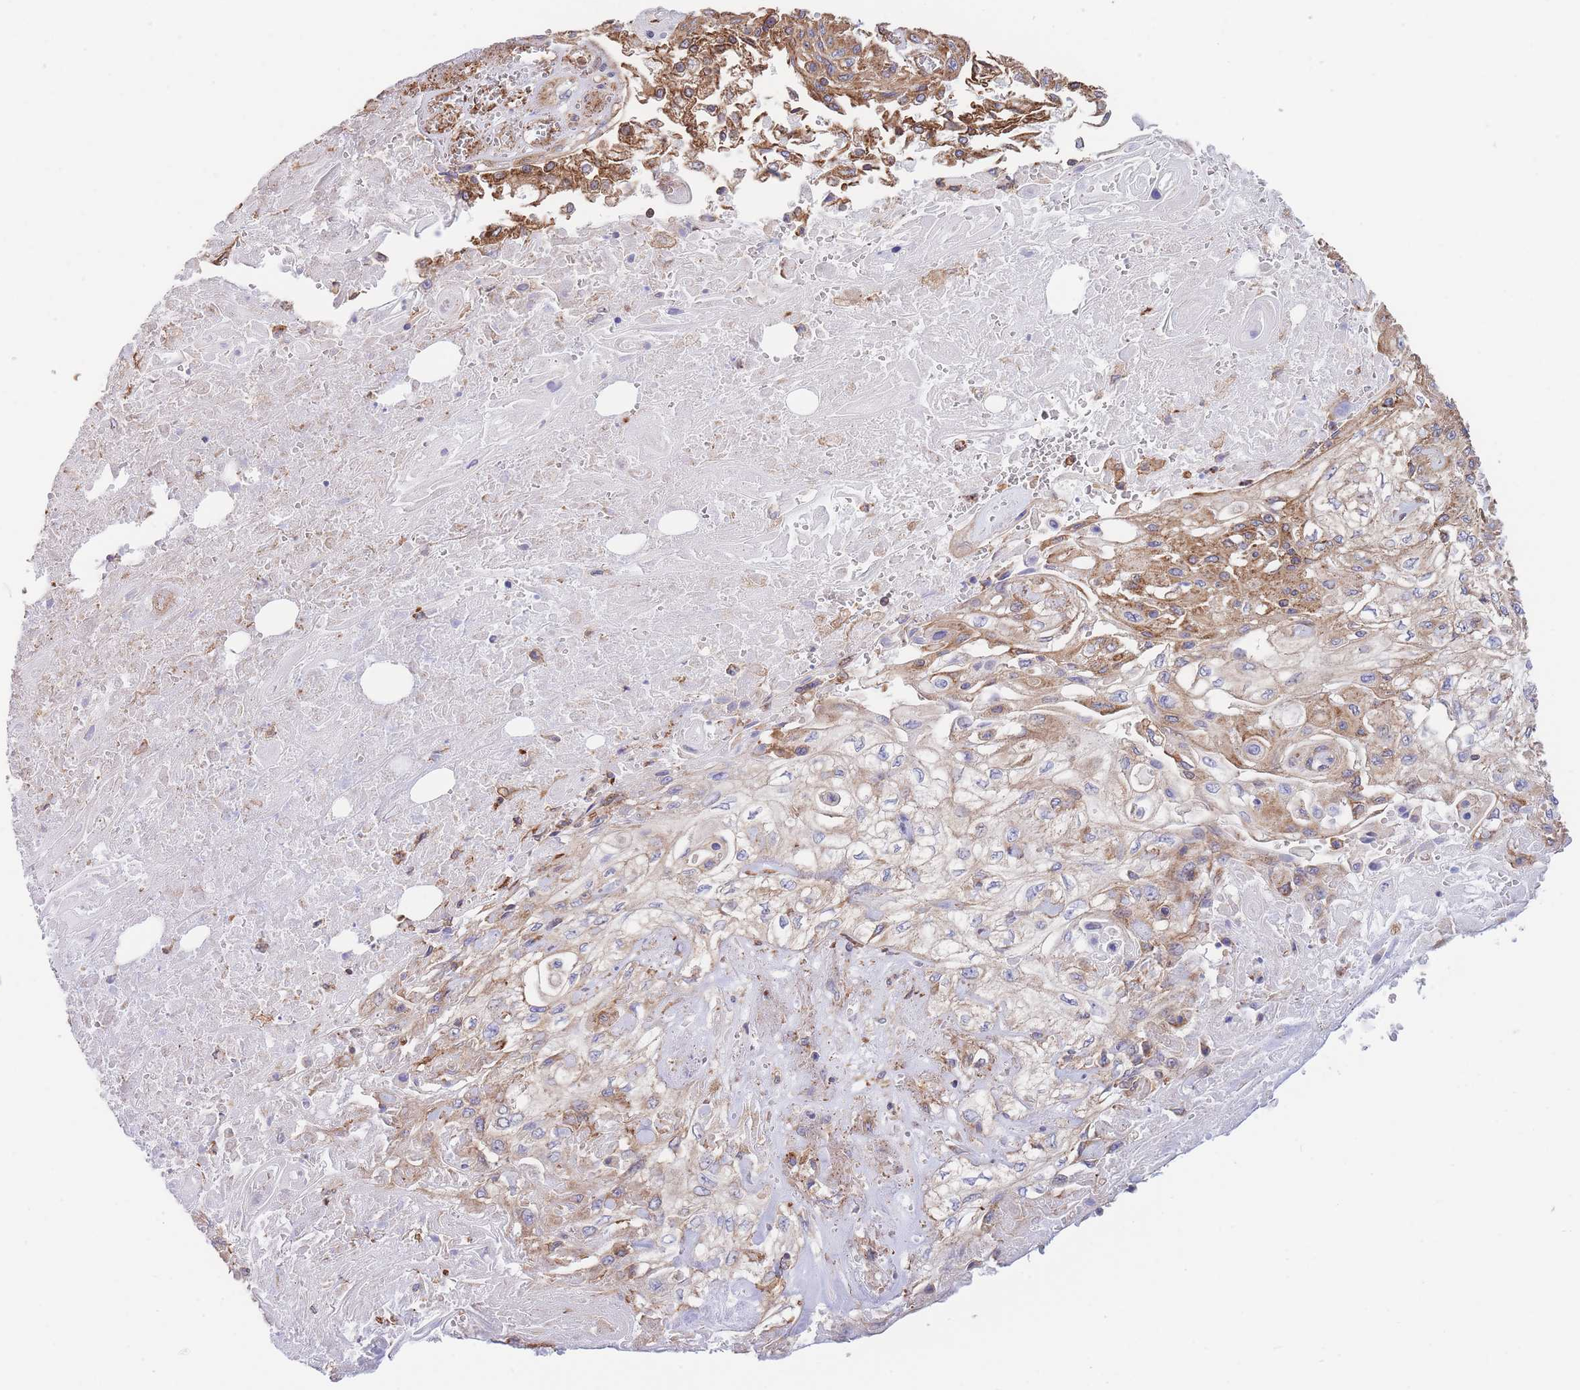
{"staining": {"intensity": "moderate", "quantity": "25%-75%", "location": "cytoplasmic/membranous"}, "tissue": "skin cancer", "cell_type": "Tumor cells", "image_type": "cancer", "snomed": [{"axis": "morphology", "description": "Squamous cell carcinoma, NOS"}, {"axis": "morphology", "description": "Squamous cell carcinoma, metastatic, NOS"}, {"axis": "topography", "description": "Skin"}, {"axis": "topography", "description": "Lymph node"}], "caption": "A photomicrograph of squamous cell carcinoma (skin) stained for a protein displays moderate cytoplasmic/membranous brown staining in tumor cells. (DAB = brown stain, brightfield microscopy at high magnification).", "gene": "LRRN4CL", "patient": {"sex": "male", "age": 75}}